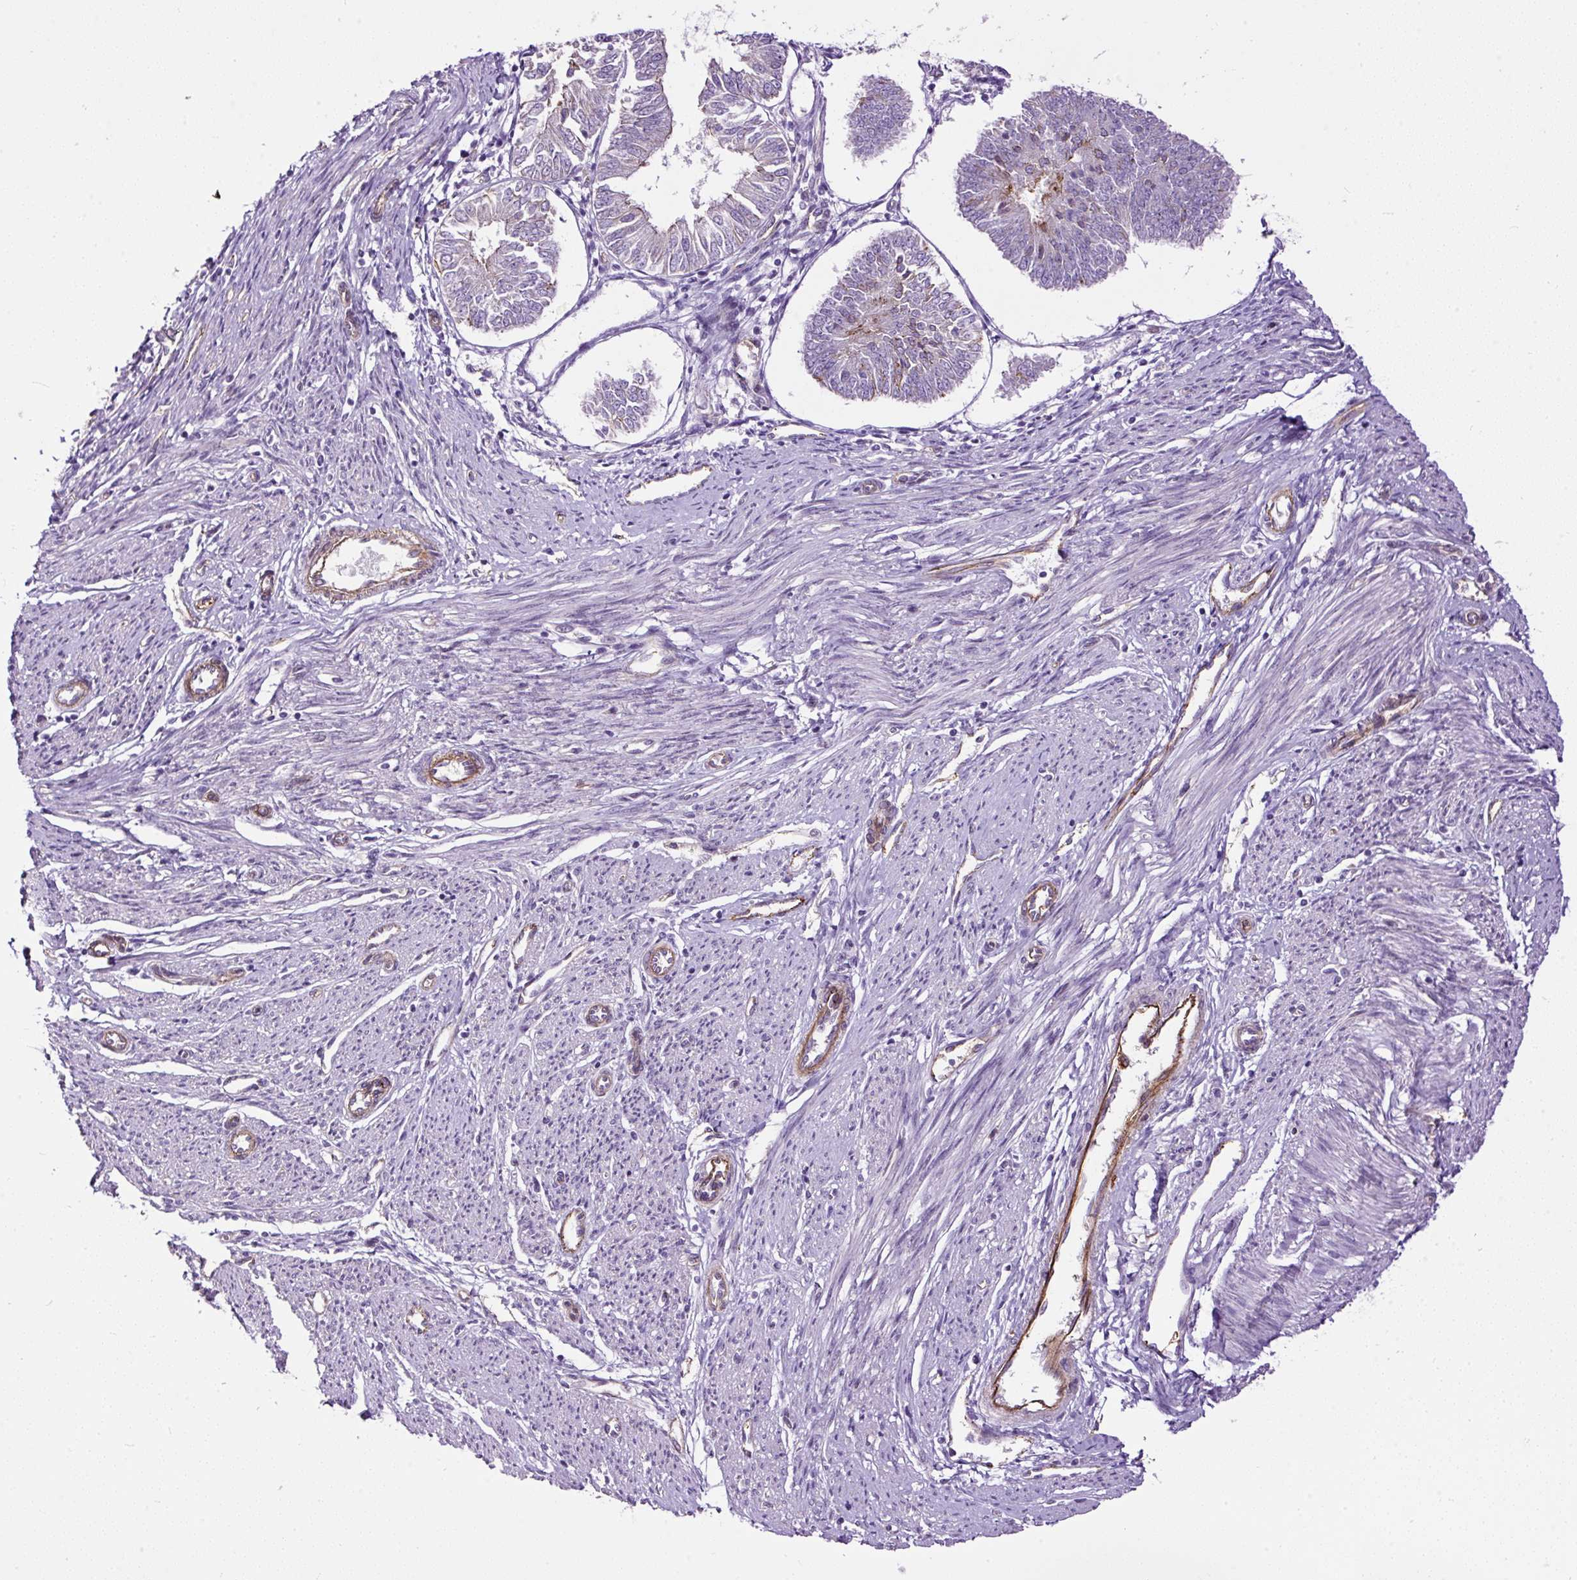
{"staining": {"intensity": "negative", "quantity": "none", "location": "none"}, "tissue": "endometrial cancer", "cell_type": "Tumor cells", "image_type": "cancer", "snomed": [{"axis": "morphology", "description": "Adenocarcinoma, NOS"}, {"axis": "topography", "description": "Endometrium"}], "caption": "This histopathology image is of adenocarcinoma (endometrial) stained with IHC to label a protein in brown with the nuclei are counter-stained blue. There is no staining in tumor cells.", "gene": "MAGEB16", "patient": {"sex": "female", "age": 58}}